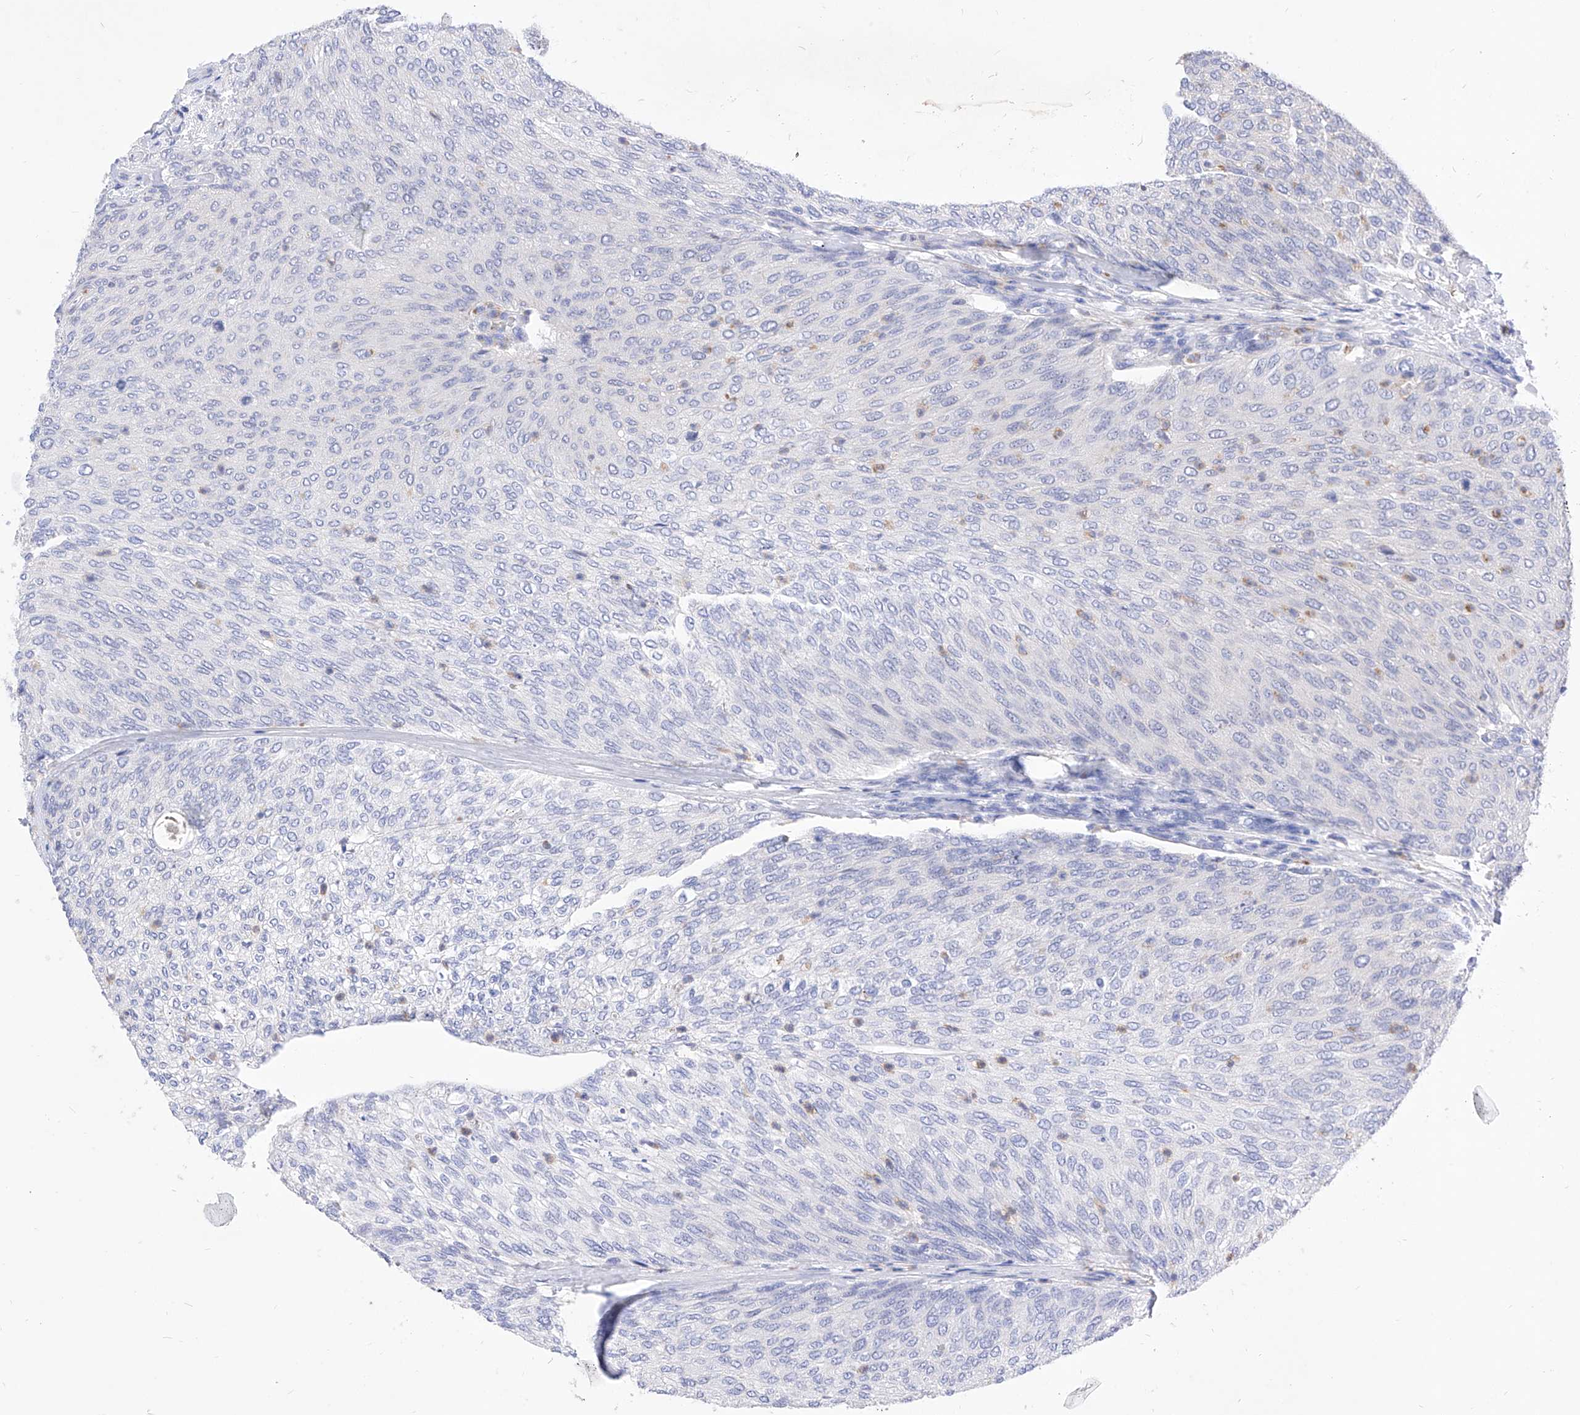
{"staining": {"intensity": "negative", "quantity": "none", "location": "none"}, "tissue": "urothelial cancer", "cell_type": "Tumor cells", "image_type": "cancer", "snomed": [{"axis": "morphology", "description": "Urothelial carcinoma, Low grade"}, {"axis": "topography", "description": "Urinary bladder"}], "caption": "There is no significant staining in tumor cells of urothelial cancer.", "gene": "VAX1", "patient": {"sex": "female", "age": 79}}